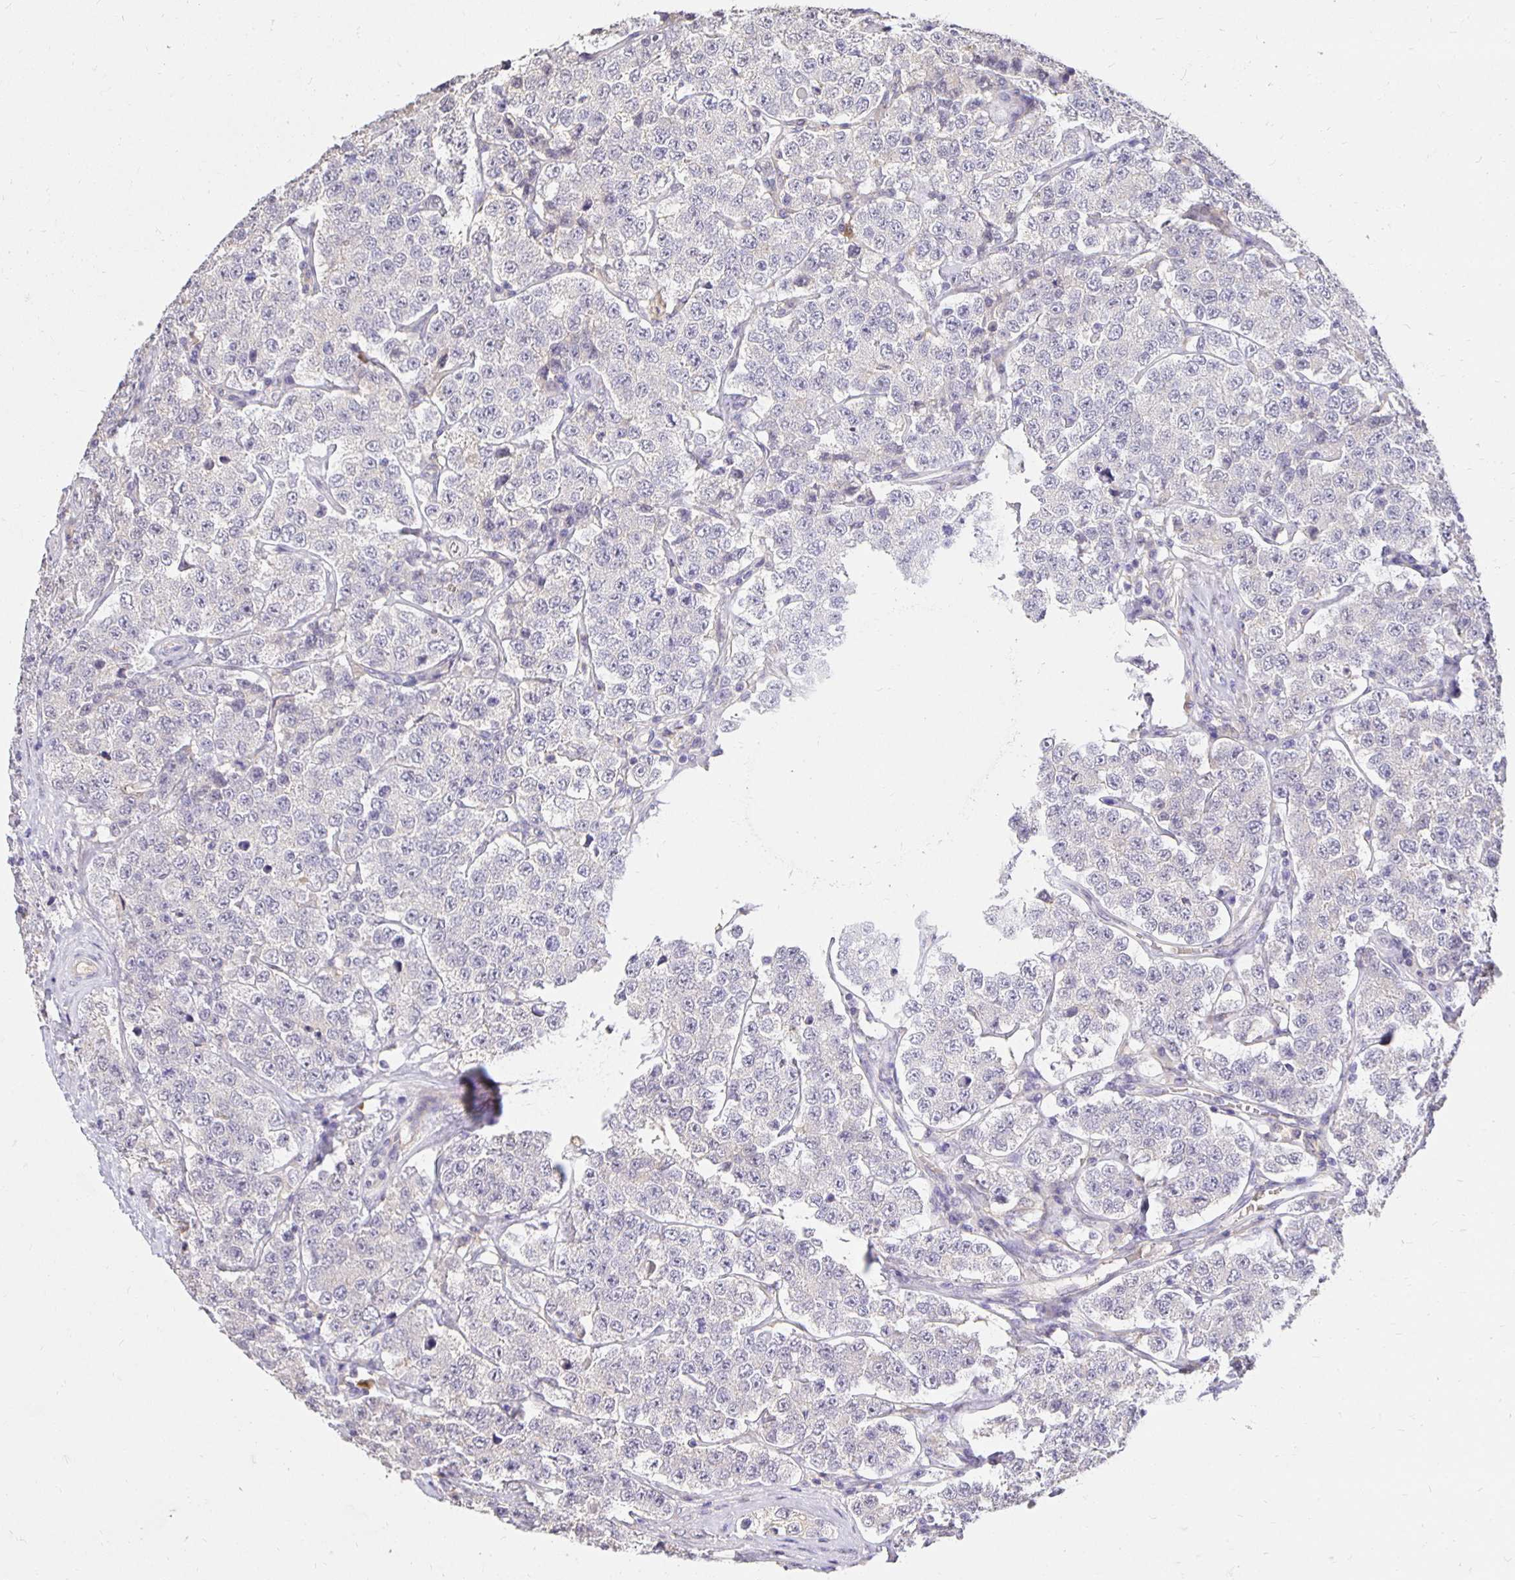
{"staining": {"intensity": "negative", "quantity": "none", "location": "none"}, "tissue": "testis cancer", "cell_type": "Tumor cells", "image_type": "cancer", "snomed": [{"axis": "morphology", "description": "Seminoma, NOS"}, {"axis": "topography", "description": "Testis"}], "caption": "Immunohistochemistry (IHC) of testis cancer demonstrates no staining in tumor cells.", "gene": "PNPLA3", "patient": {"sex": "male", "age": 34}}